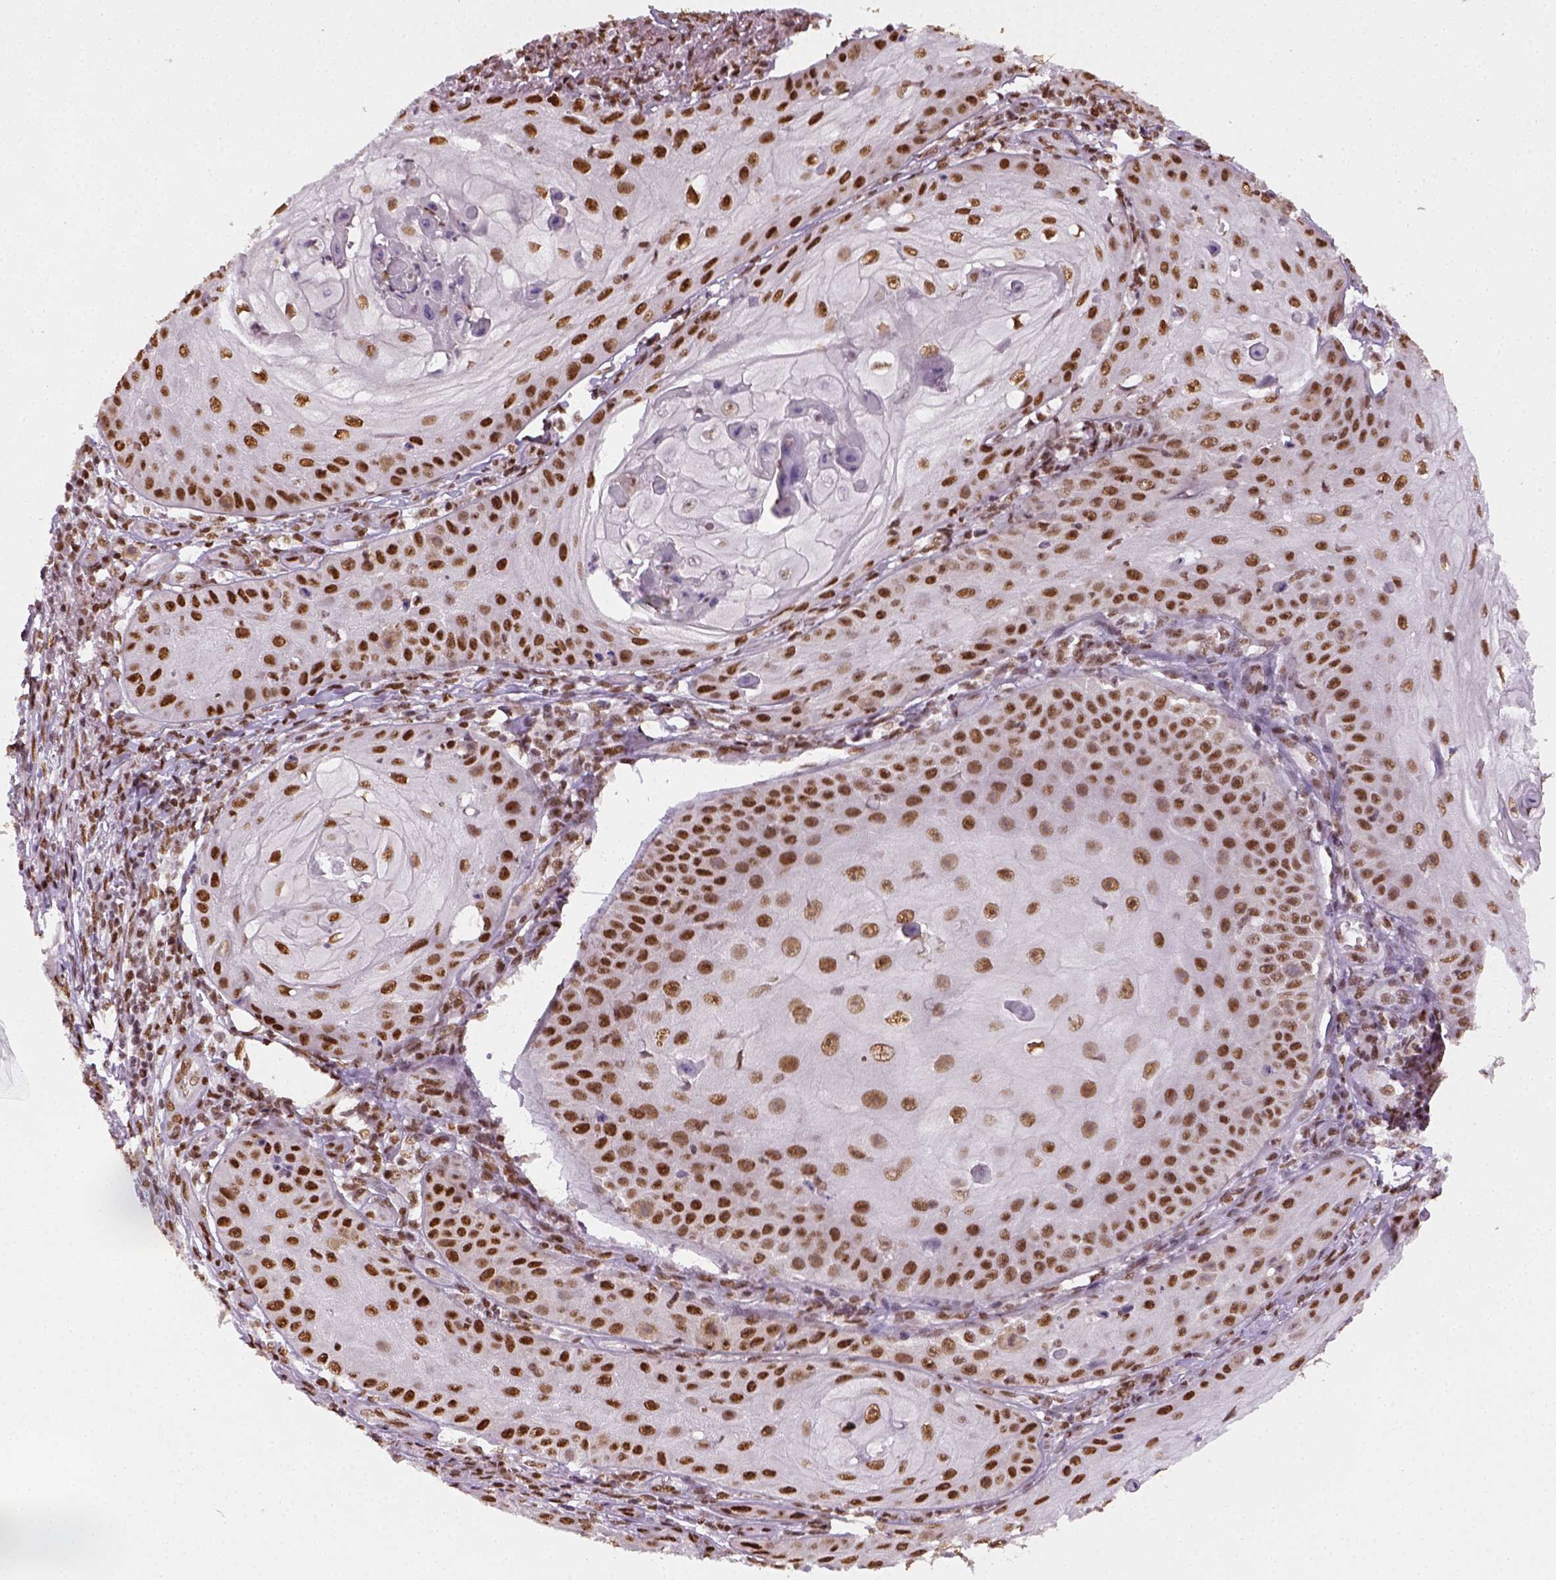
{"staining": {"intensity": "strong", "quantity": ">75%", "location": "nuclear"}, "tissue": "skin cancer", "cell_type": "Tumor cells", "image_type": "cancer", "snomed": [{"axis": "morphology", "description": "Squamous cell carcinoma, NOS"}, {"axis": "topography", "description": "Skin"}], "caption": "A high-resolution image shows immunohistochemistry staining of skin squamous cell carcinoma, which displays strong nuclear staining in about >75% of tumor cells.", "gene": "FANCE", "patient": {"sex": "male", "age": 70}}